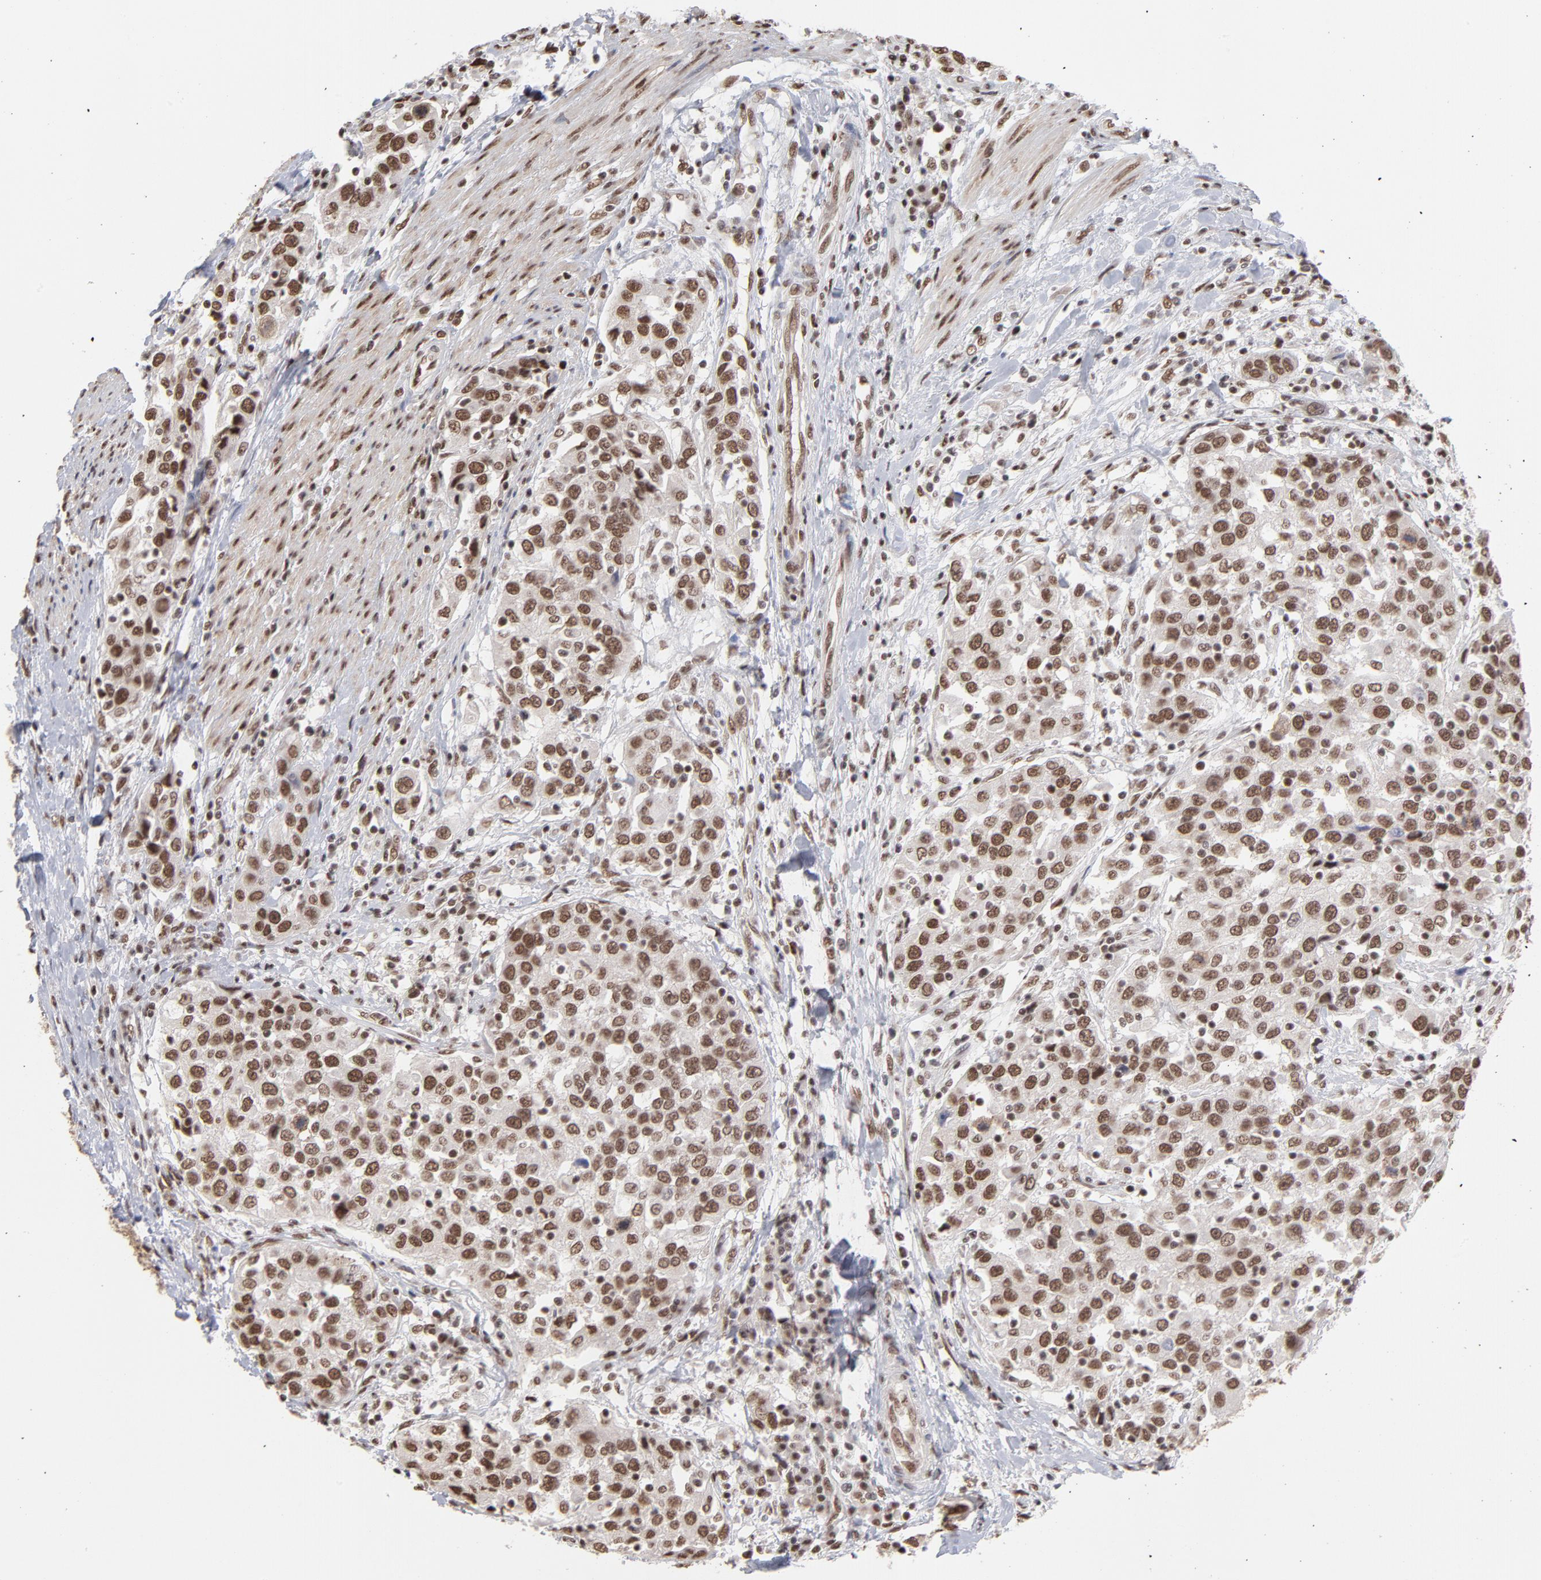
{"staining": {"intensity": "strong", "quantity": ">75%", "location": "nuclear"}, "tissue": "urothelial cancer", "cell_type": "Tumor cells", "image_type": "cancer", "snomed": [{"axis": "morphology", "description": "Urothelial carcinoma, High grade"}, {"axis": "topography", "description": "Urinary bladder"}], "caption": "Brown immunohistochemical staining in urothelial carcinoma (high-grade) reveals strong nuclear positivity in approximately >75% of tumor cells. The protein of interest is shown in brown color, while the nuclei are stained blue.", "gene": "ZNF3", "patient": {"sex": "female", "age": 80}}